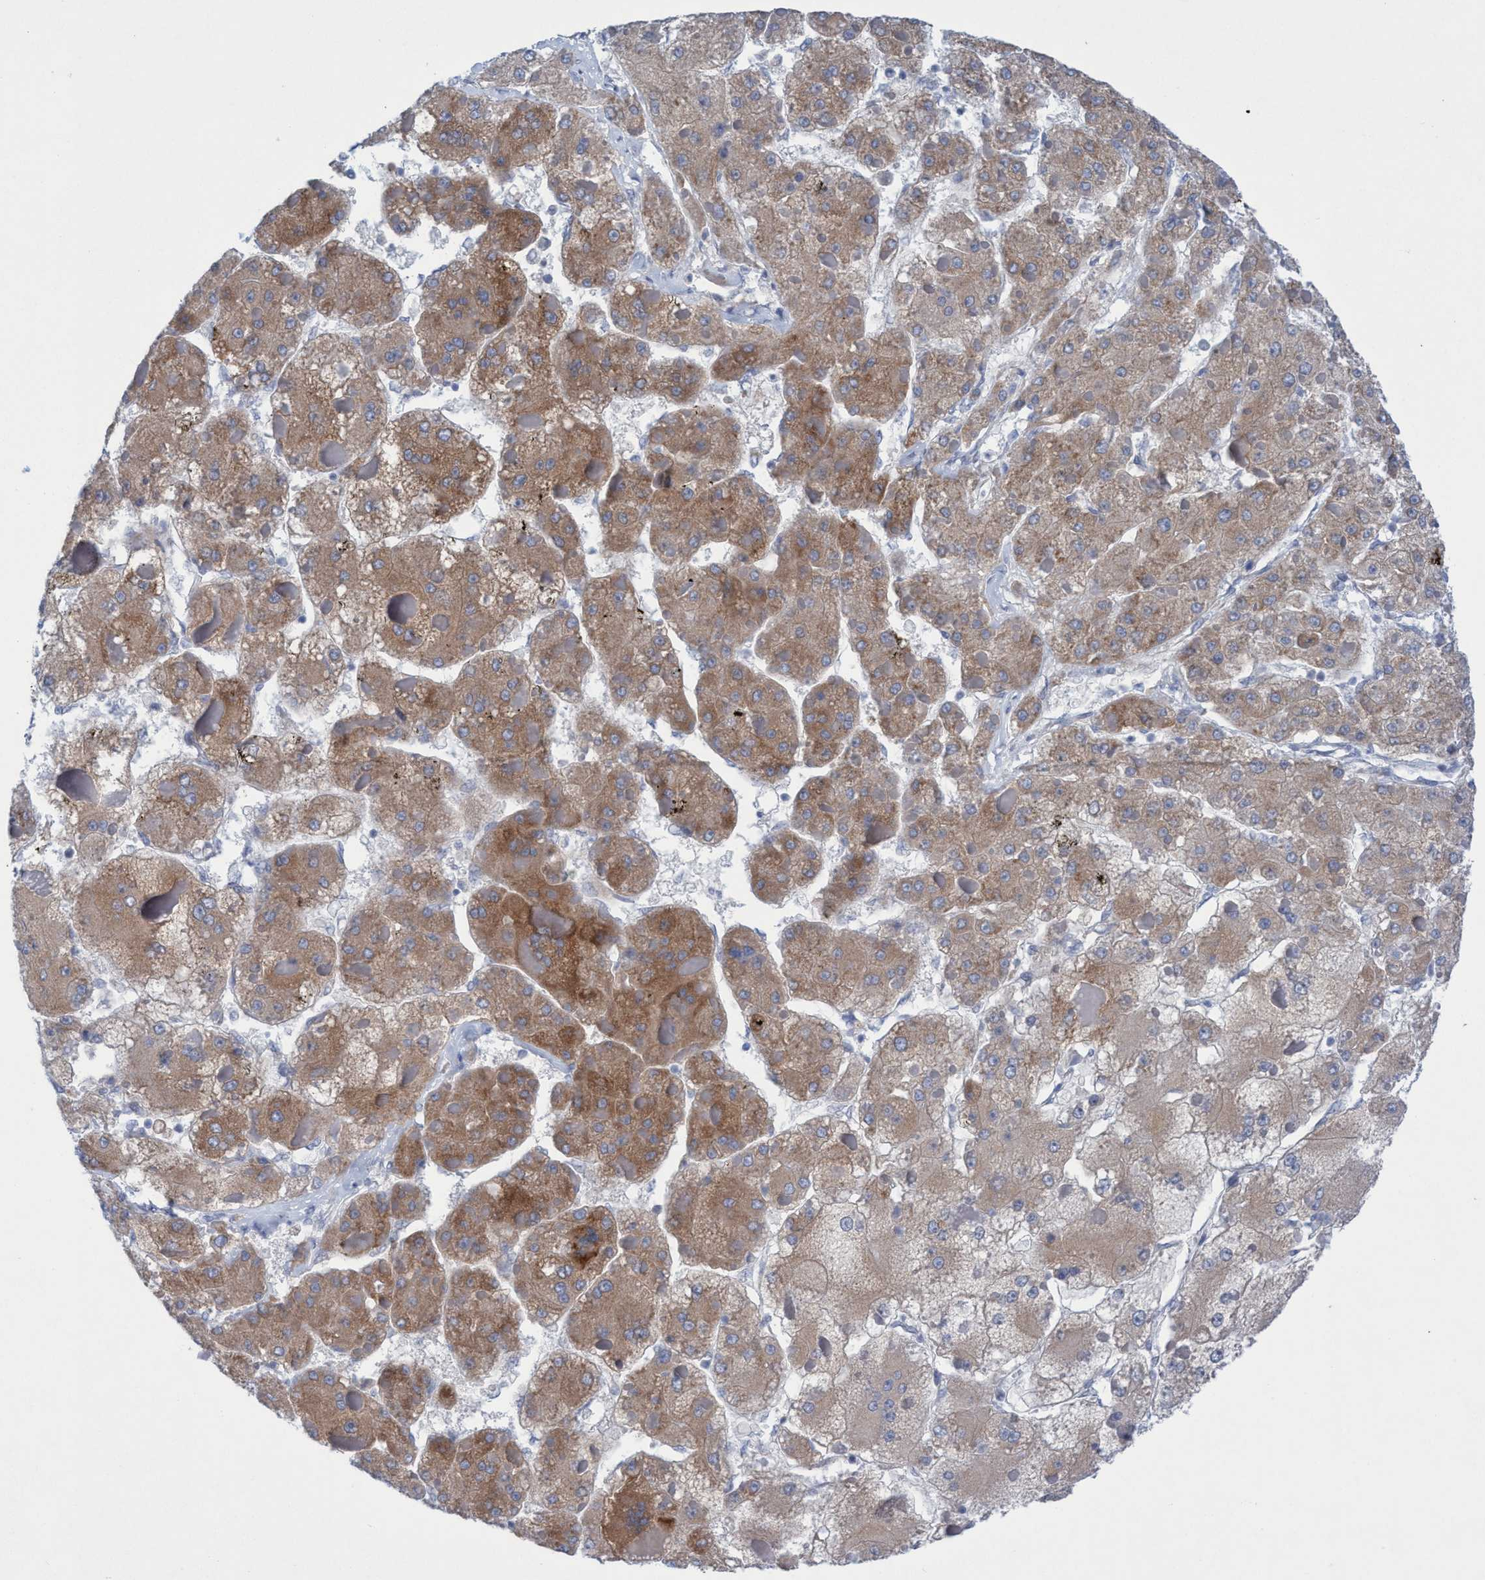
{"staining": {"intensity": "moderate", "quantity": ">75%", "location": "cytoplasmic/membranous"}, "tissue": "liver cancer", "cell_type": "Tumor cells", "image_type": "cancer", "snomed": [{"axis": "morphology", "description": "Carcinoma, Hepatocellular, NOS"}, {"axis": "topography", "description": "Liver"}], "caption": "Immunohistochemistry (IHC) (DAB (3,3'-diaminobenzidine)) staining of liver cancer displays moderate cytoplasmic/membranous protein expression in about >75% of tumor cells.", "gene": "RSAD1", "patient": {"sex": "female", "age": 73}}